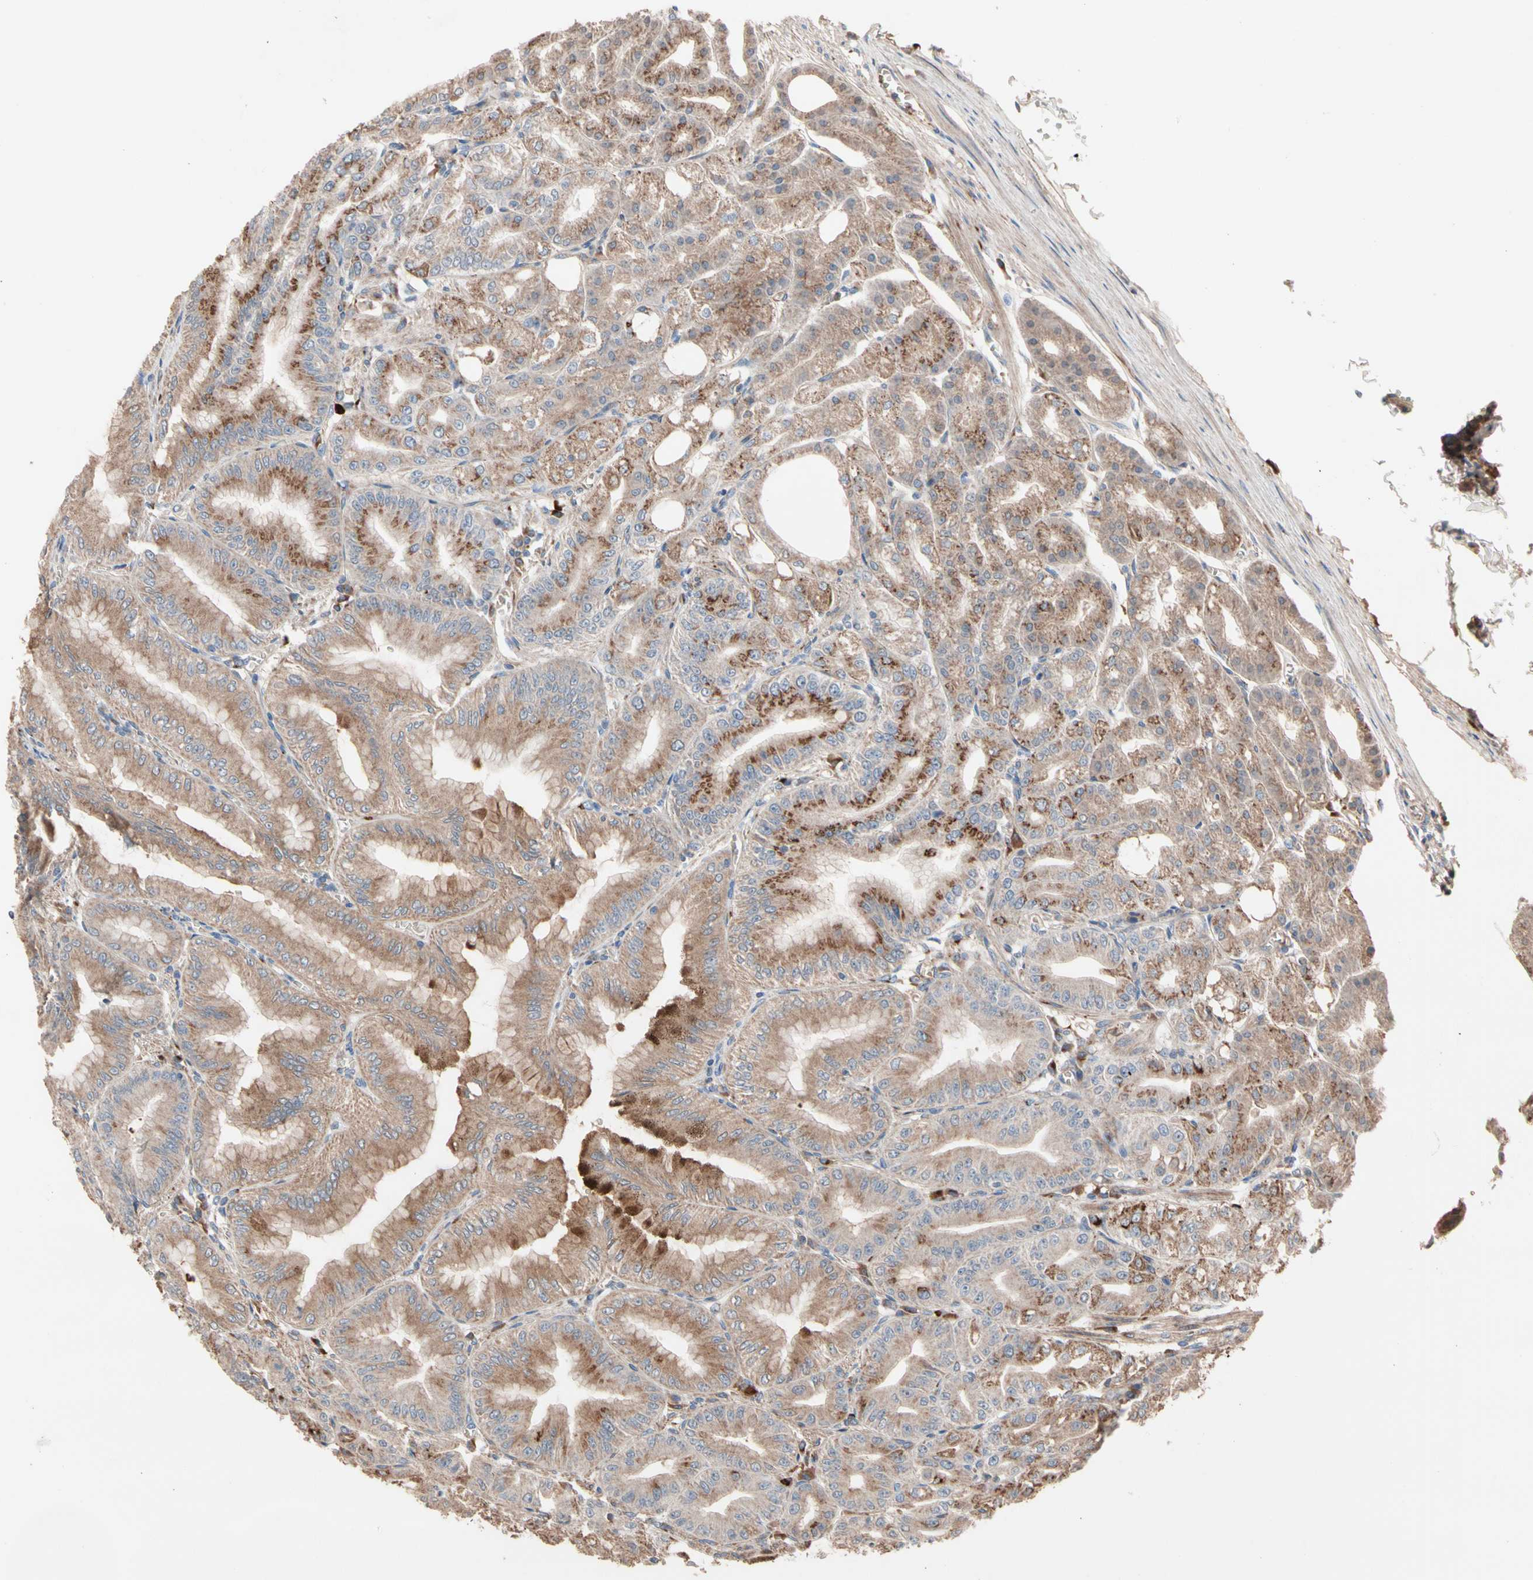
{"staining": {"intensity": "strong", "quantity": ">75%", "location": "cytoplasmic/membranous"}, "tissue": "stomach", "cell_type": "Glandular cells", "image_type": "normal", "snomed": [{"axis": "morphology", "description": "Normal tissue, NOS"}, {"axis": "topography", "description": "Stomach, lower"}], "caption": "A high-resolution micrograph shows immunohistochemistry (IHC) staining of unremarkable stomach, which displays strong cytoplasmic/membranous positivity in about >75% of glandular cells. Using DAB (brown) and hematoxylin (blue) stains, captured at high magnification using brightfield microscopy.", "gene": "GCK", "patient": {"sex": "male", "age": 71}}